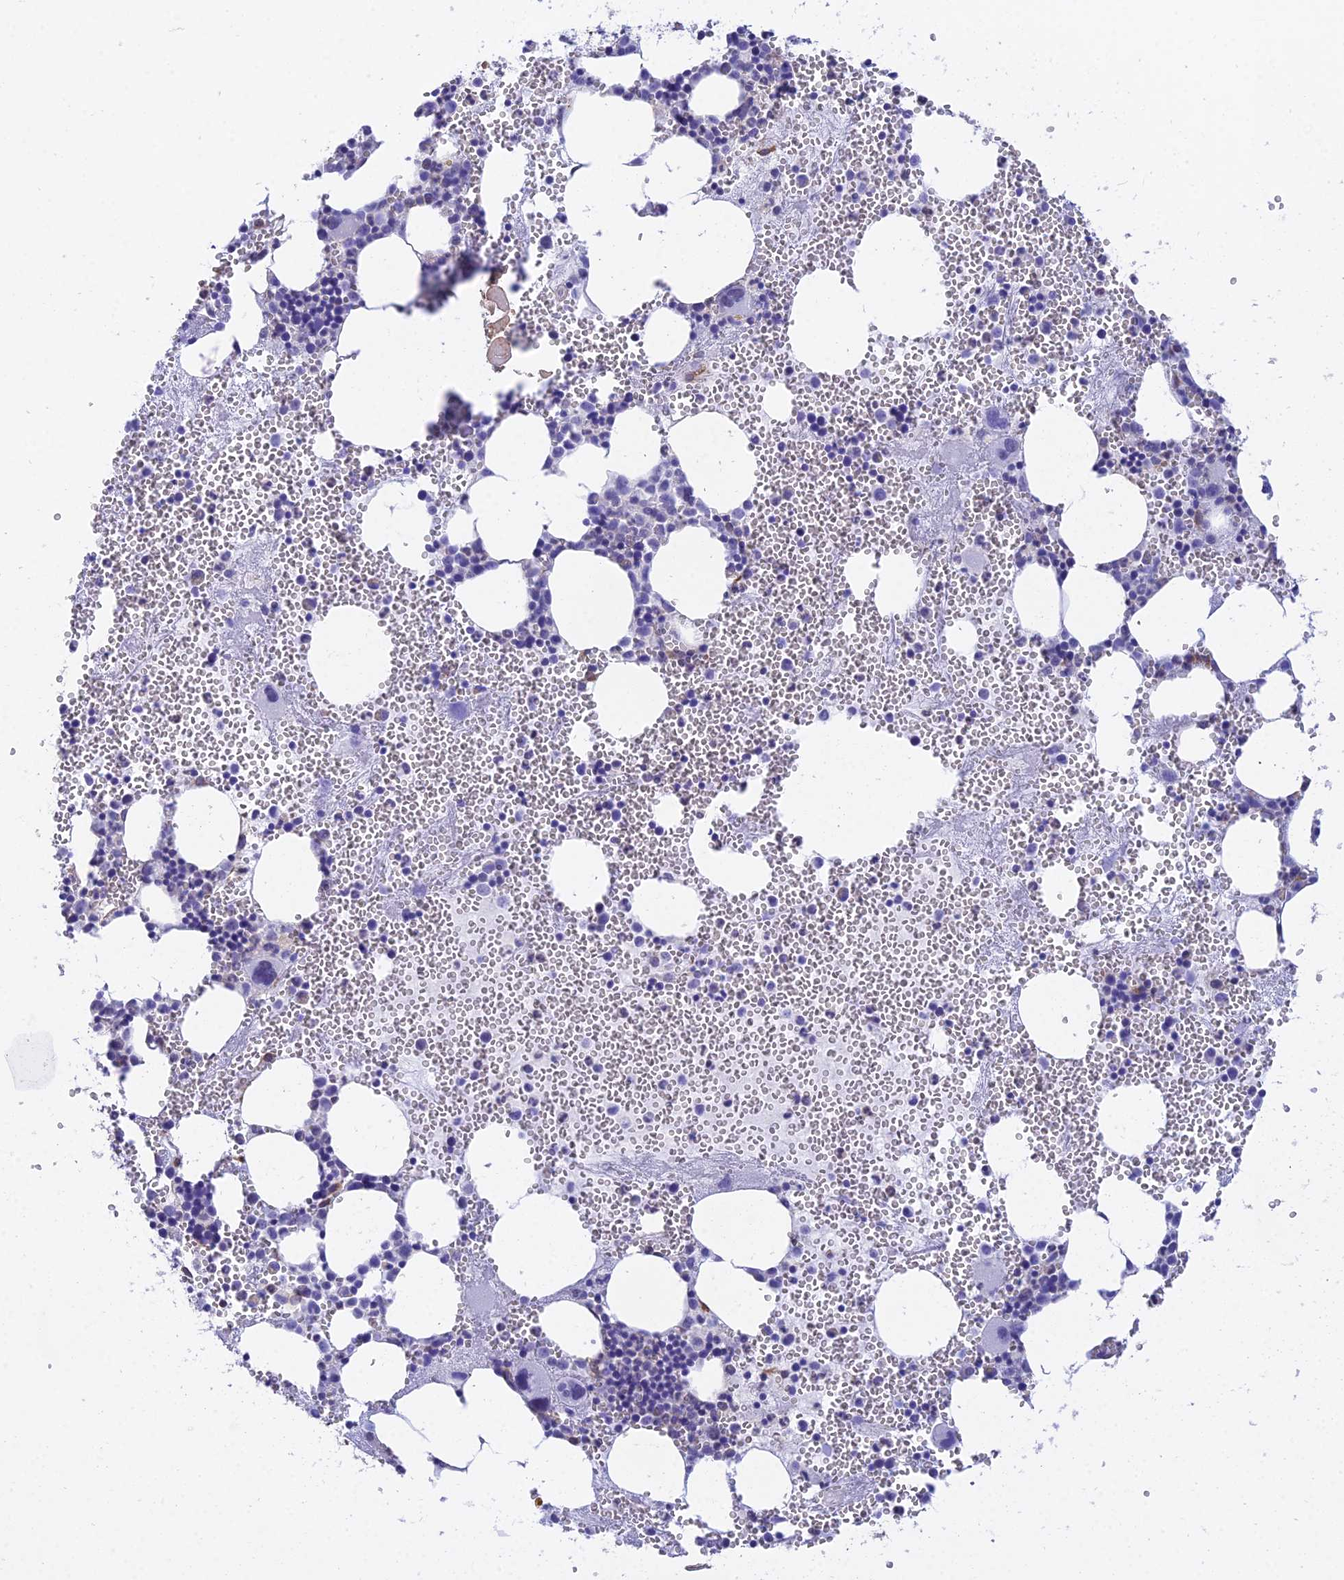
{"staining": {"intensity": "negative", "quantity": "none", "location": "none"}, "tissue": "bone marrow", "cell_type": "Hematopoietic cells", "image_type": "normal", "snomed": [{"axis": "morphology", "description": "Normal tissue, NOS"}, {"axis": "morphology", "description": "Inflammation, NOS"}, {"axis": "topography", "description": "Bone marrow"}], "caption": "Immunohistochemical staining of benign bone marrow shows no significant staining in hematopoietic cells.", "gene": "MXRA7", "patient": {"sex": "female", "age": 76}}